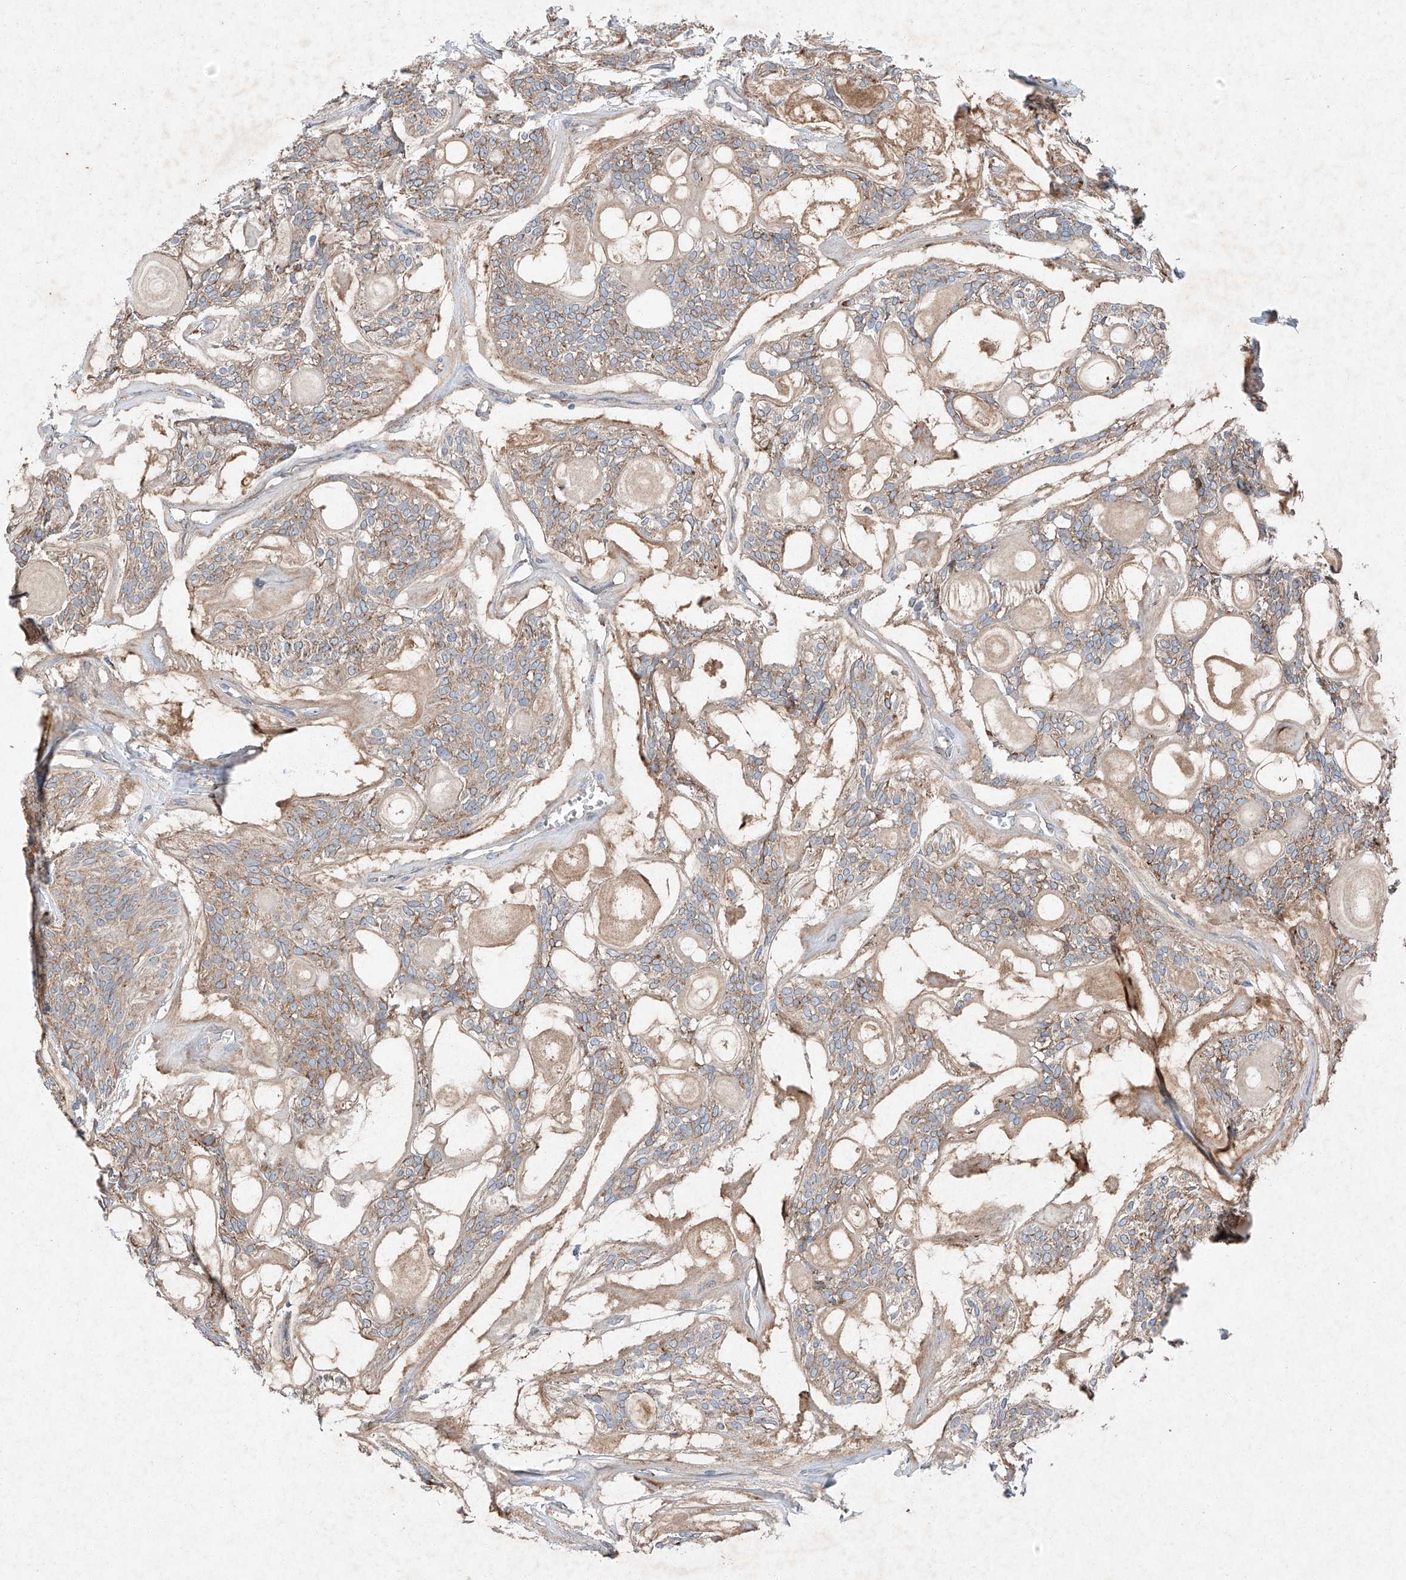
{"staining": {"intensity": "weak", "quantity": "25%-75%", "location": "cytoplasmic/membranous"}, "tissue": "head and neck cancer", "cell_type": "Tumor cells", "image_type": "cancer", "snomed": [{"axis": "morphology", "description": "Adenocarcinoma, NOS"}, {"axis": "topography", "description": "Head-Neck"}], "caption": "Head and neck adenocarcinoma tissue reveals weak cytoplasmic/membranous staining in about 25%-75% of tumor cells, visualized by immunohistochemistry.", "gene": "RUSC1", "patient": {"sex": "male", "age": 66}}